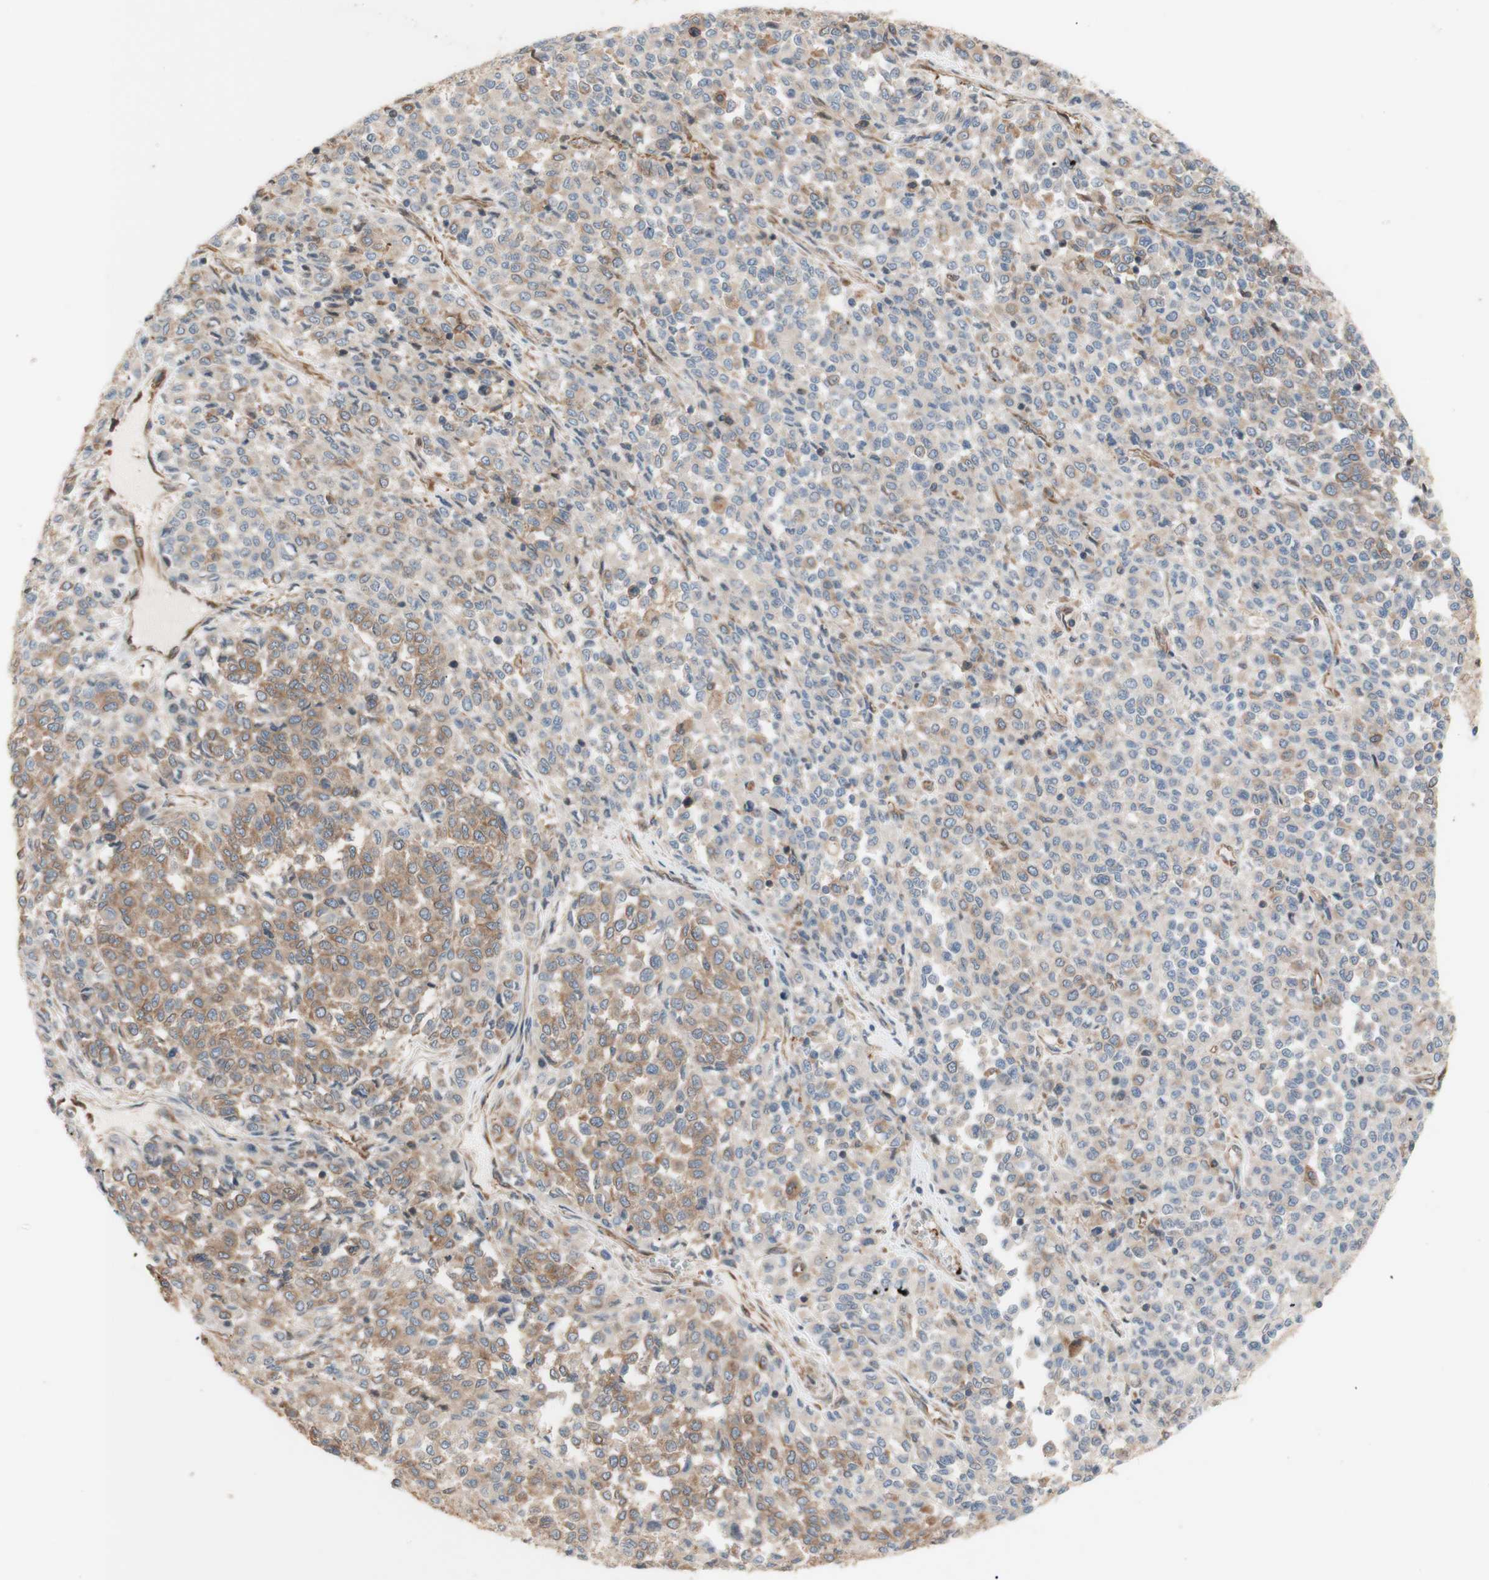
{"staining": {"intensity": "moderate", "quantity": "25%-75%", "location": "cytoplasmic/membranous"}, "tissue": "melanoma", "cell_type": "Tumor cells", "image_type": "cancer", "snomed": [{"axis": "morphology", "description": "Malignant melanoma, Metastatic site"}, {"axis": "topography", "description": "Pancreas"}], "caption": "Protein staining of melanoma tissue displays moderate cytoplasmic/membranous expression in about 25%-75% of tumor cells. The staining was performed using DAB (3,3'-diaminobenzidine), with brown indicating positive protein expression. Nuclei are stained blue with hematoxylin.", "gene": "DYNLRB1", "patient": {"sex": "female", "age": 30}}